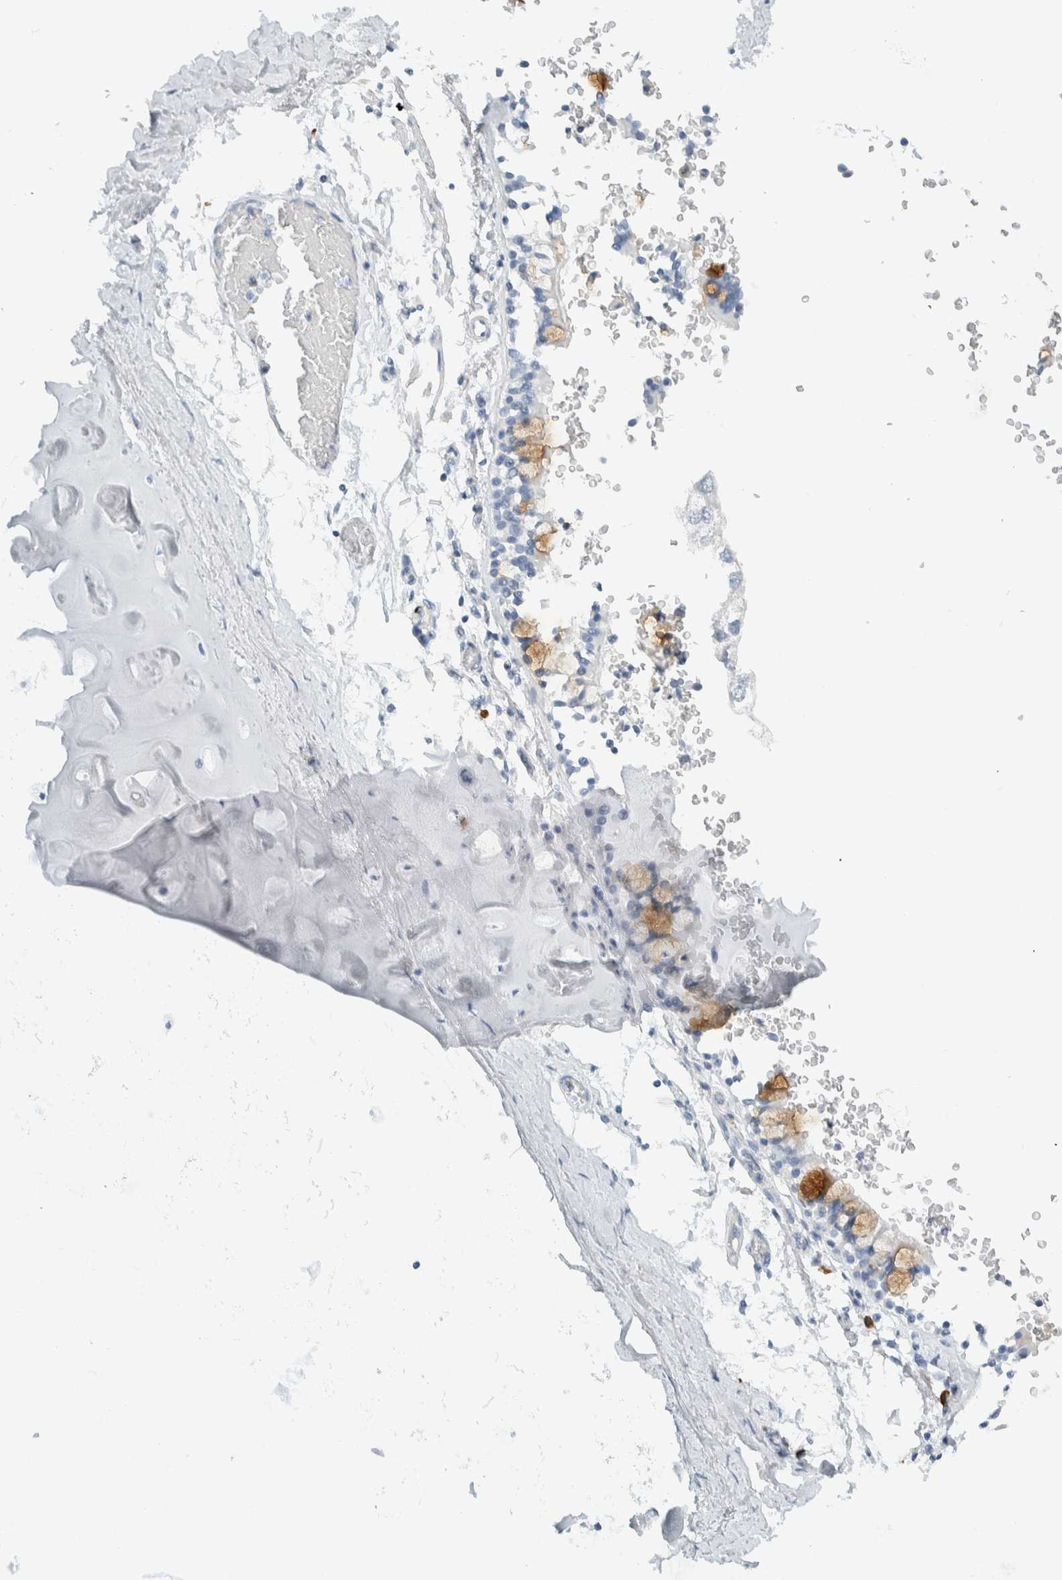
{"staining": {"intensity": "negative", "quantity": "none", "location": "none"}, "tissue": "adipose tissue", "cell_type": "Adipocytes", "image_type": "normal", "snomed": [{"axis": "morphology", "description": "Normal tissue, NOS"}, {"axis": "topography", "description": "Cartilage tissue"}, {"axis": "topography", "description": "Lung"}], "caption": "Immunohistochemistry (IHC) photomicrograph of normal human adipose tissue stained for a protein (brown), which exhibits no positivity in adipocytes. (Brightfield microscopy of DAB immunohistochemistry at high magnification).", "gene": "ARHGAP27", "patient": {"sex": "female", "age": 77}}